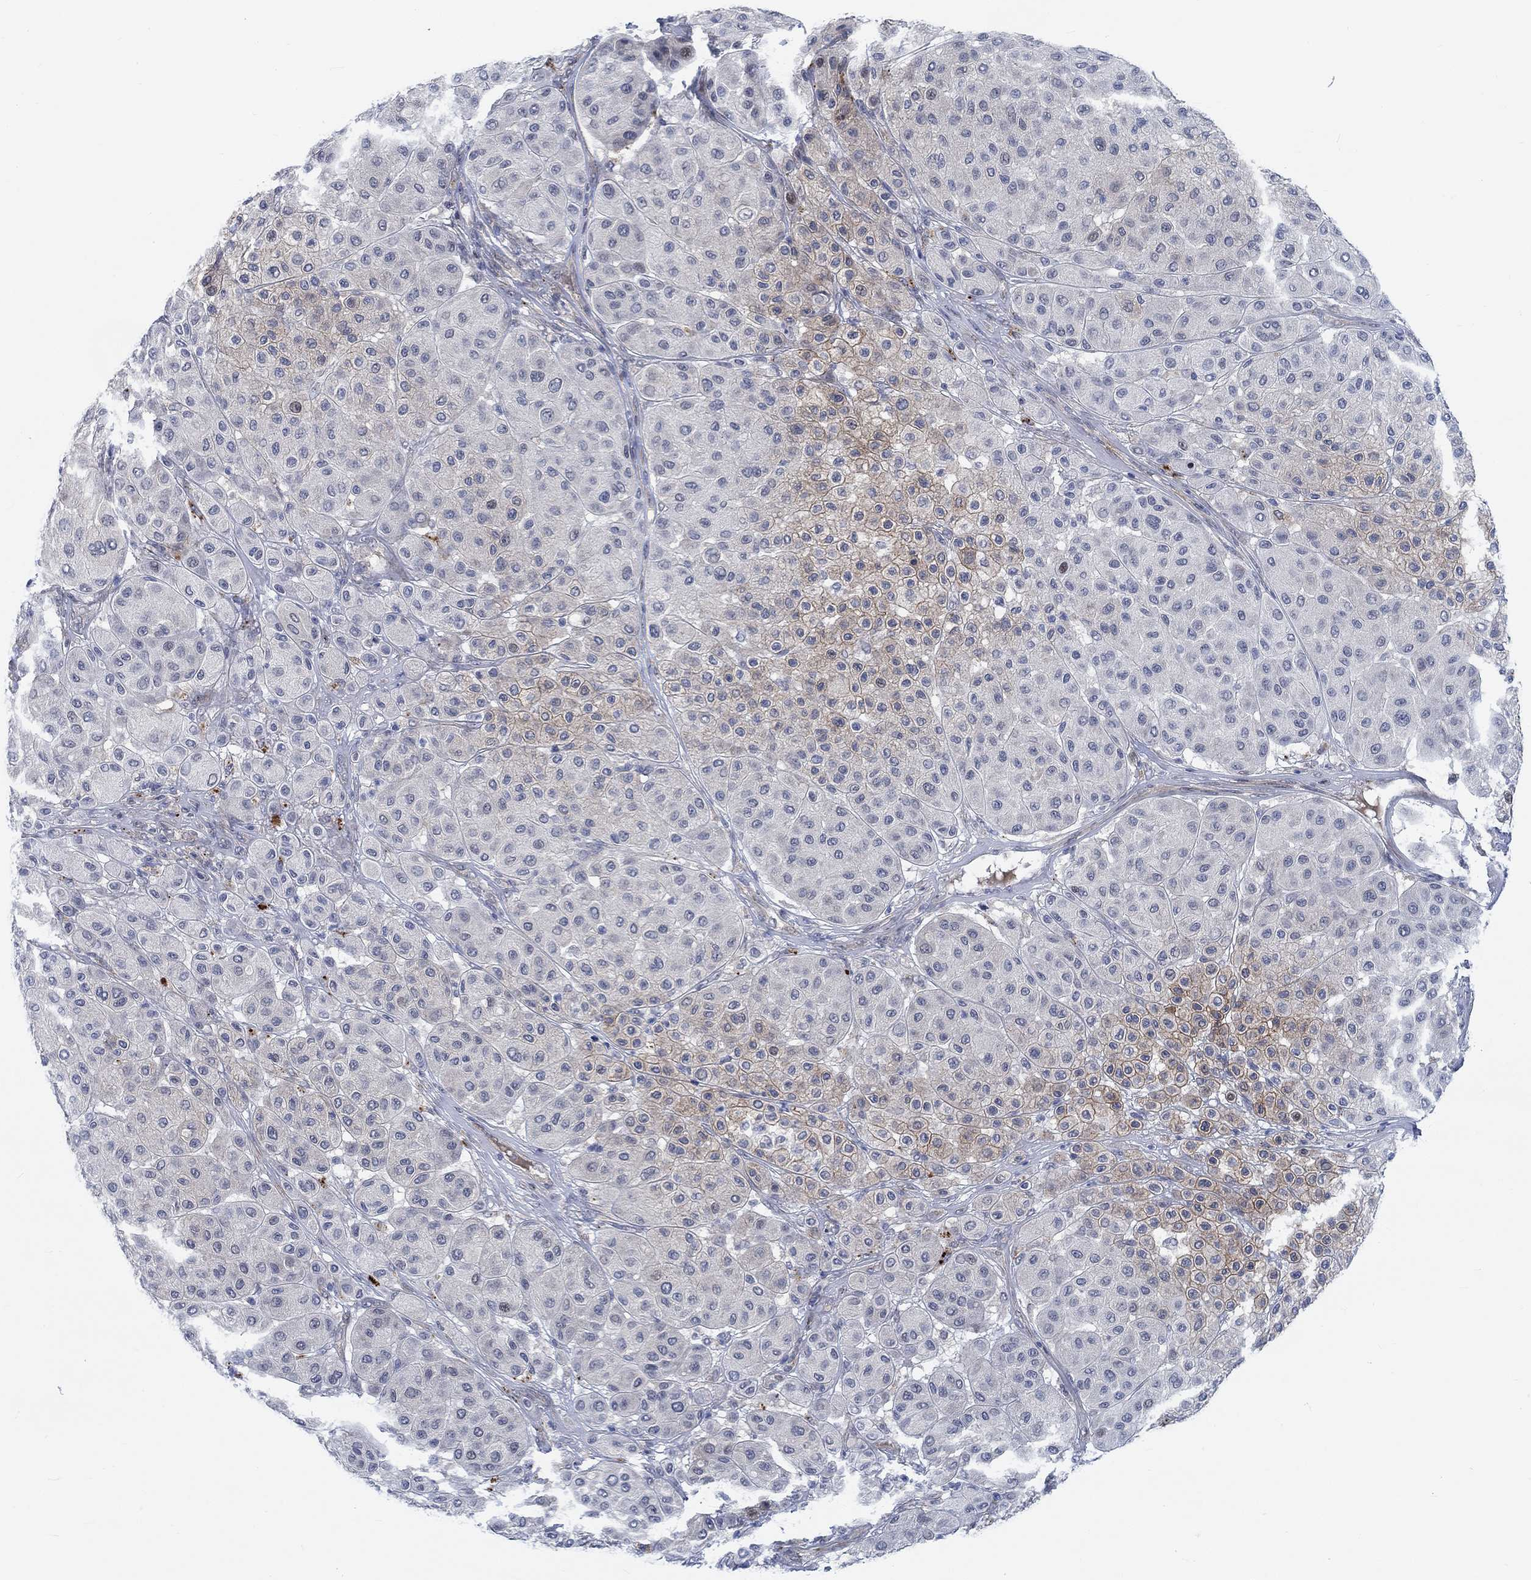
{"staining": {"intensity": "weak", "quantity": "25%-75%", "location": "cytoplasmic/membranous"}, "tissue": "melanoma", "cell_type": "Tumor cells", "image_type": "cancer", "snomed": [{"axis": "morphology", "description": "Malignant melanoma, Metastatic site"}, {"axis": "topography", "description": "Smooth muscle"}], "caption": "Melanoma tissue exhibits weak cytoplasmic/membranous positivity in about 25%-75% of tumor cells", "gene": "KCNH8", "patient": {"sex": "male", "age": 41}}